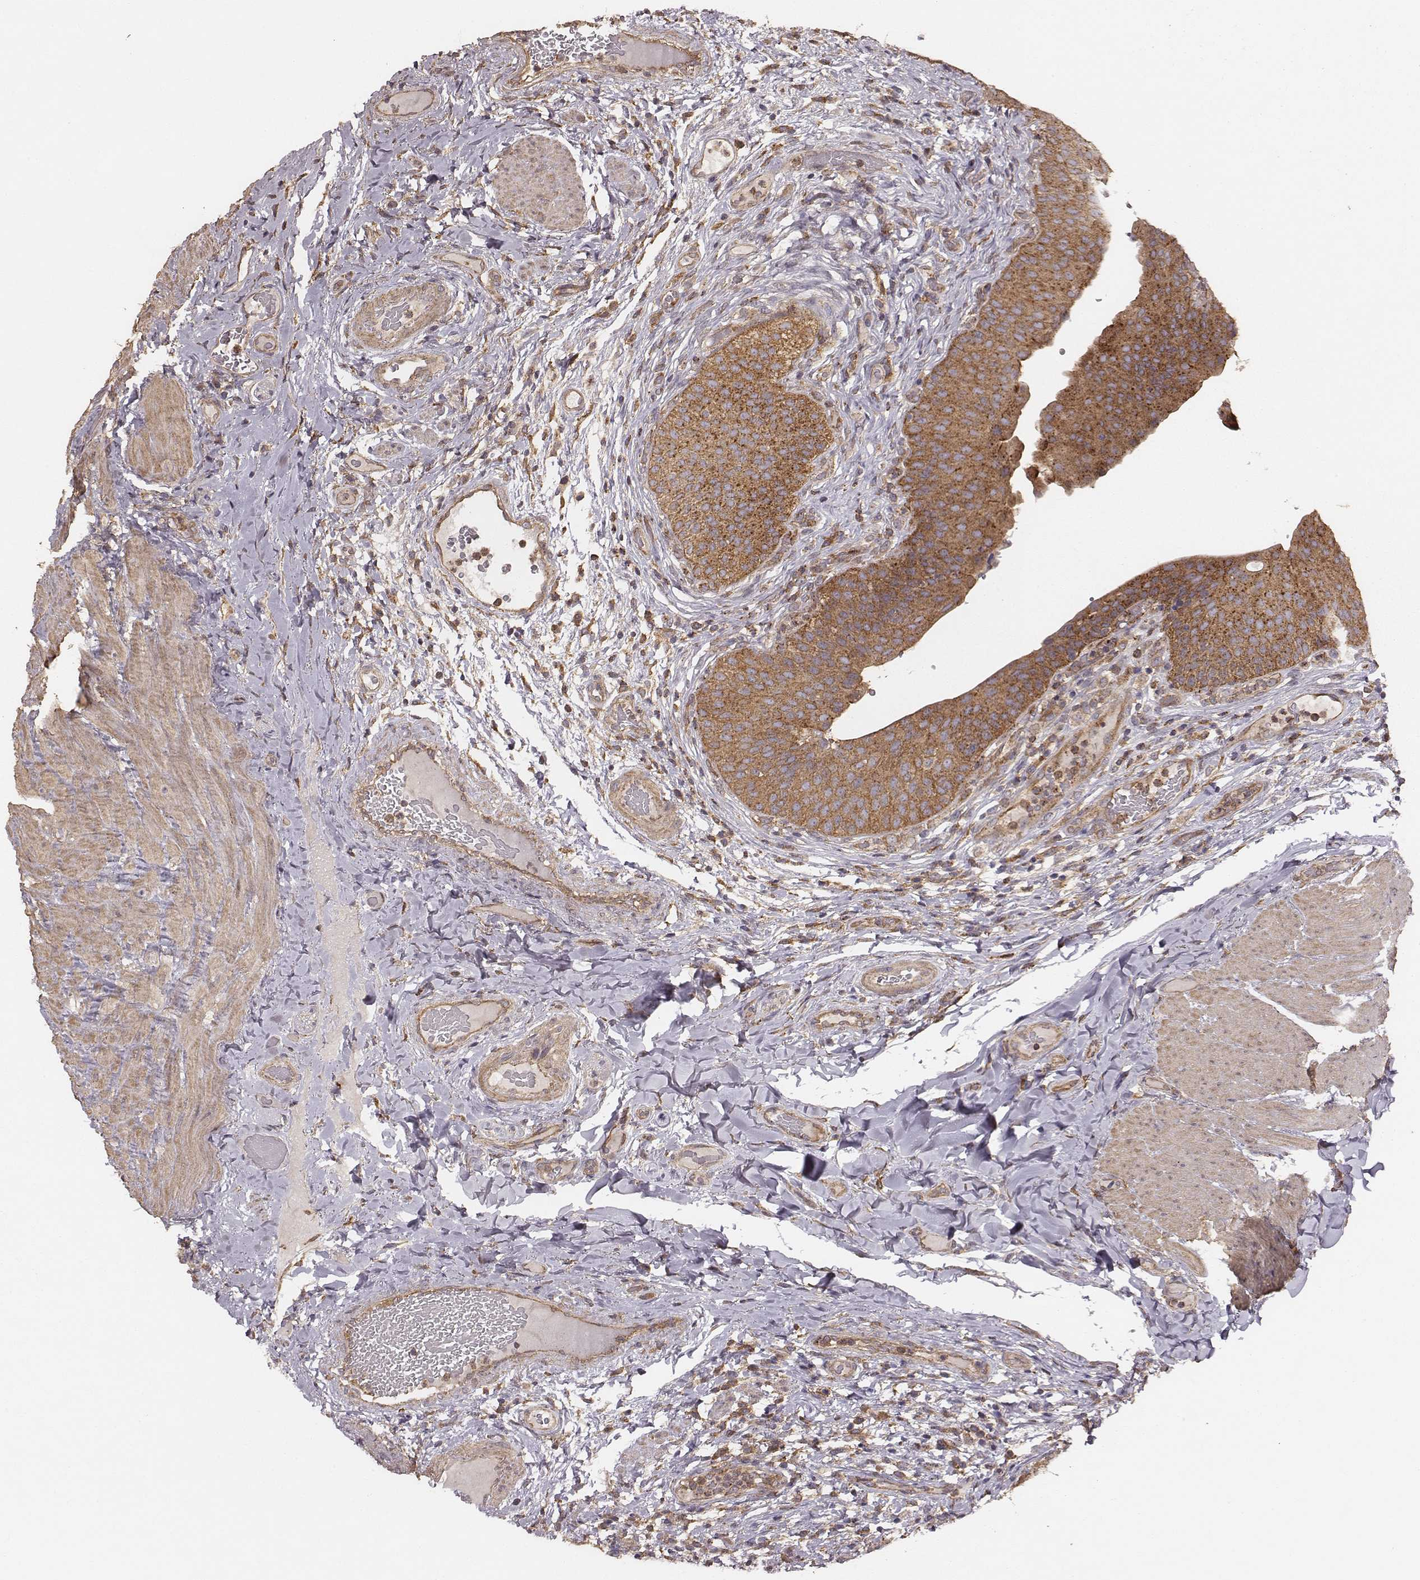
{"staining": {"intensity": "moderate", "quantity": ">75%", "location": "cytoplasmic/membranous"}, "tissue": "urinary bladder", "cell_type": "Urothelial cells", "image_type": "normal", "snomed": [{"axis": "morphology", "description": "Normal tissue, NOS"}, {"axis": "topography", "description": "Urinary bladder"}], "caption": "Protein expression analysis of unremarkable urinary bladder shows moderate cytoplasmic/membranous positivity in about >75% of urothelial cells. (DAB = brown stain, brightfield microscopy at high magnification).", "gene": "VPS26A", "patient": {"sex": "male", "age": 66}}